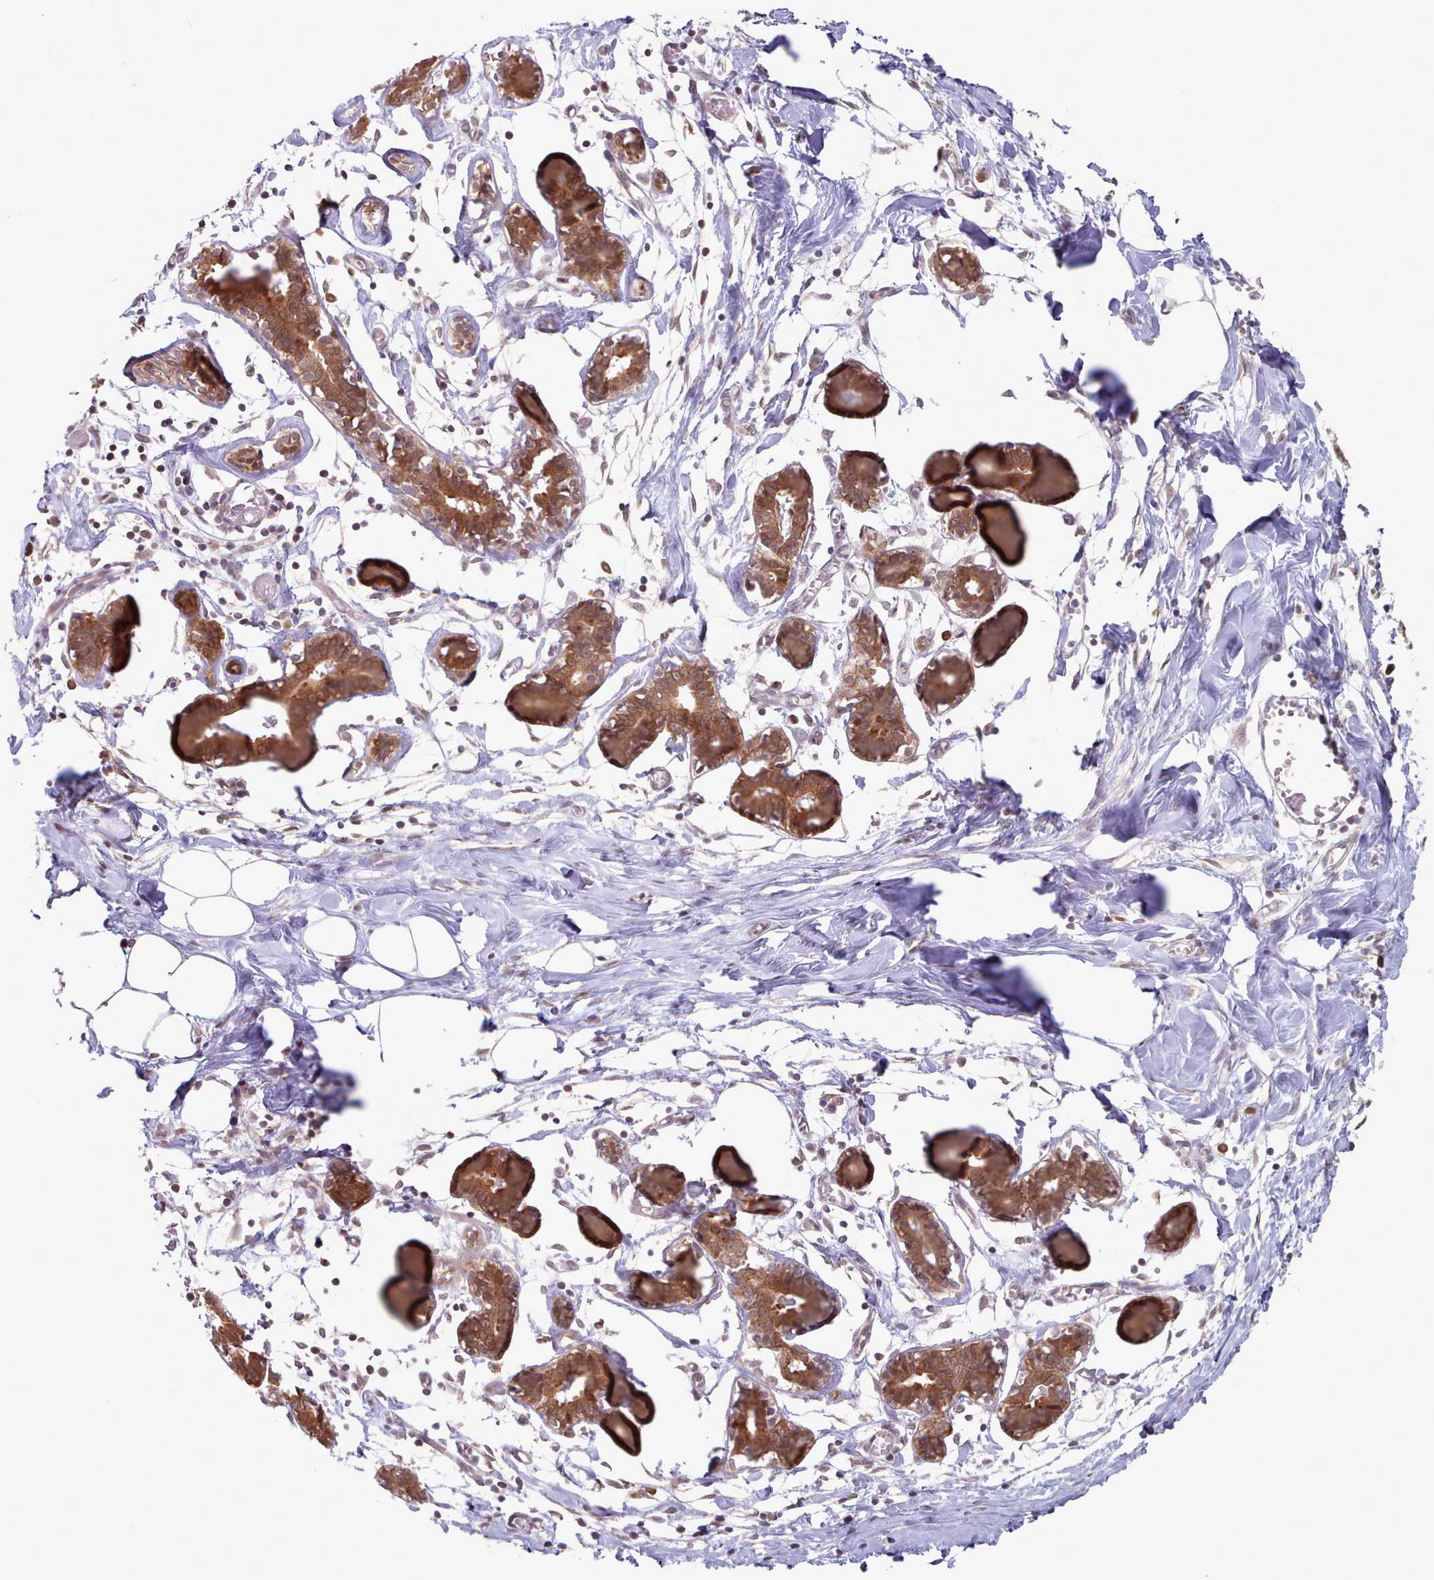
{"staining": {"intensity": "negative", "quantity": "none", "location": "none"}, "tissue": "breast", "cell_type": "Adipocytes", "image_type": "normal", "snomed": [{"axis": "morphology", "description": "Normal tissue, NOS"}, {"axis": "topography", "description": "Breast"}], "caption": "Immunohistochemical staining of benign human breast reveals no significant positivity in adipocytes.", "gene": "CES3", "patient": {"sex": "female", "age": 27}}